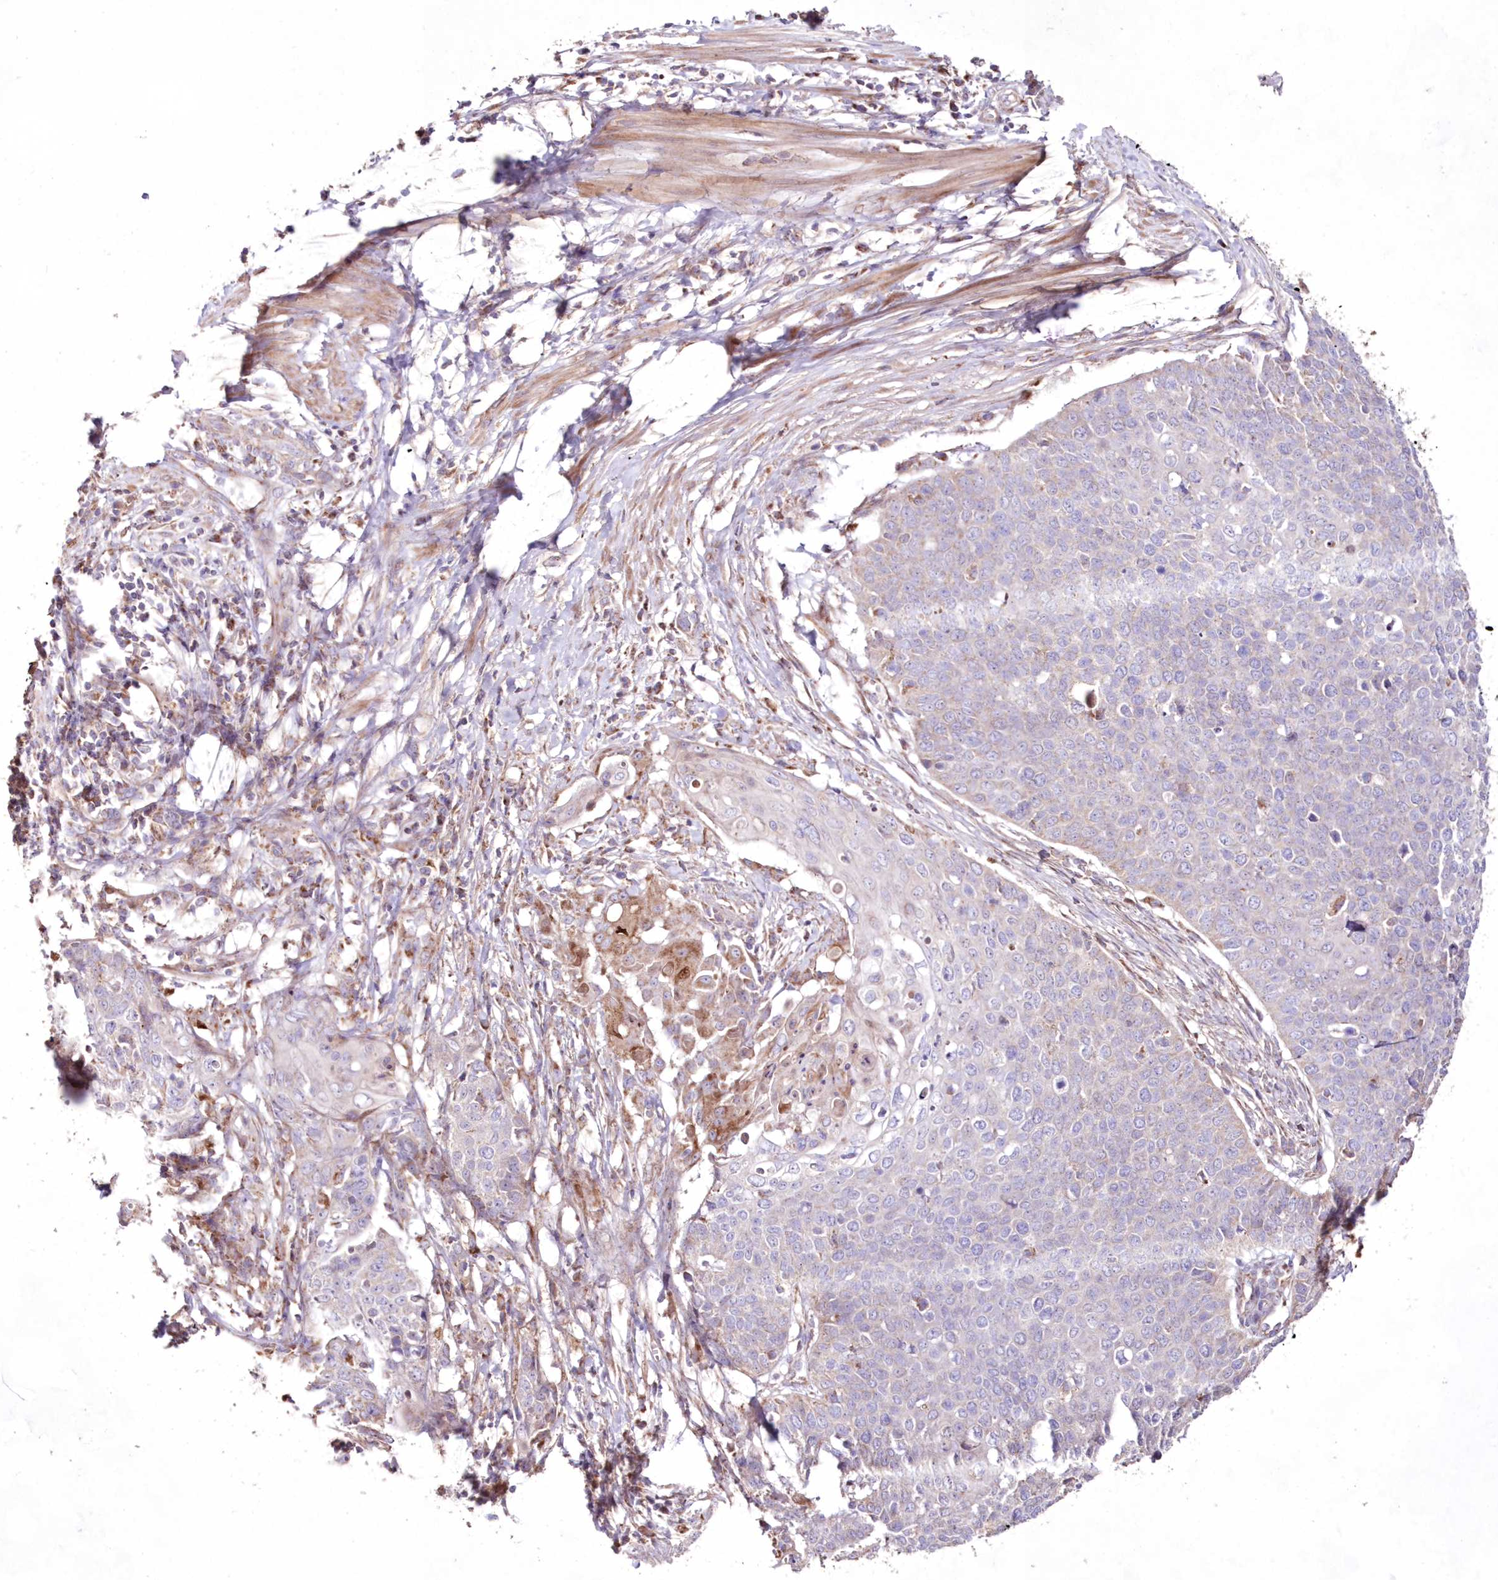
{"staining": {"intensity": "negative", "quantity": "none", "location": "none"}, "tissue": "cervical cancer", "cell_type": "Tumor cells", "image_type": "cancer", "snomed": [{"axis": "morphology", "description": "Squamous cell carcinoma, NOS"}, {"axis": "topography", "description": "Cervix"}], "caption": "The histopathology image demonstrates no staining of tumor cells in cervical squamous cell carcinoma.", "gene": "HADHB", "patient": {"sex": "female", "age": 39}}